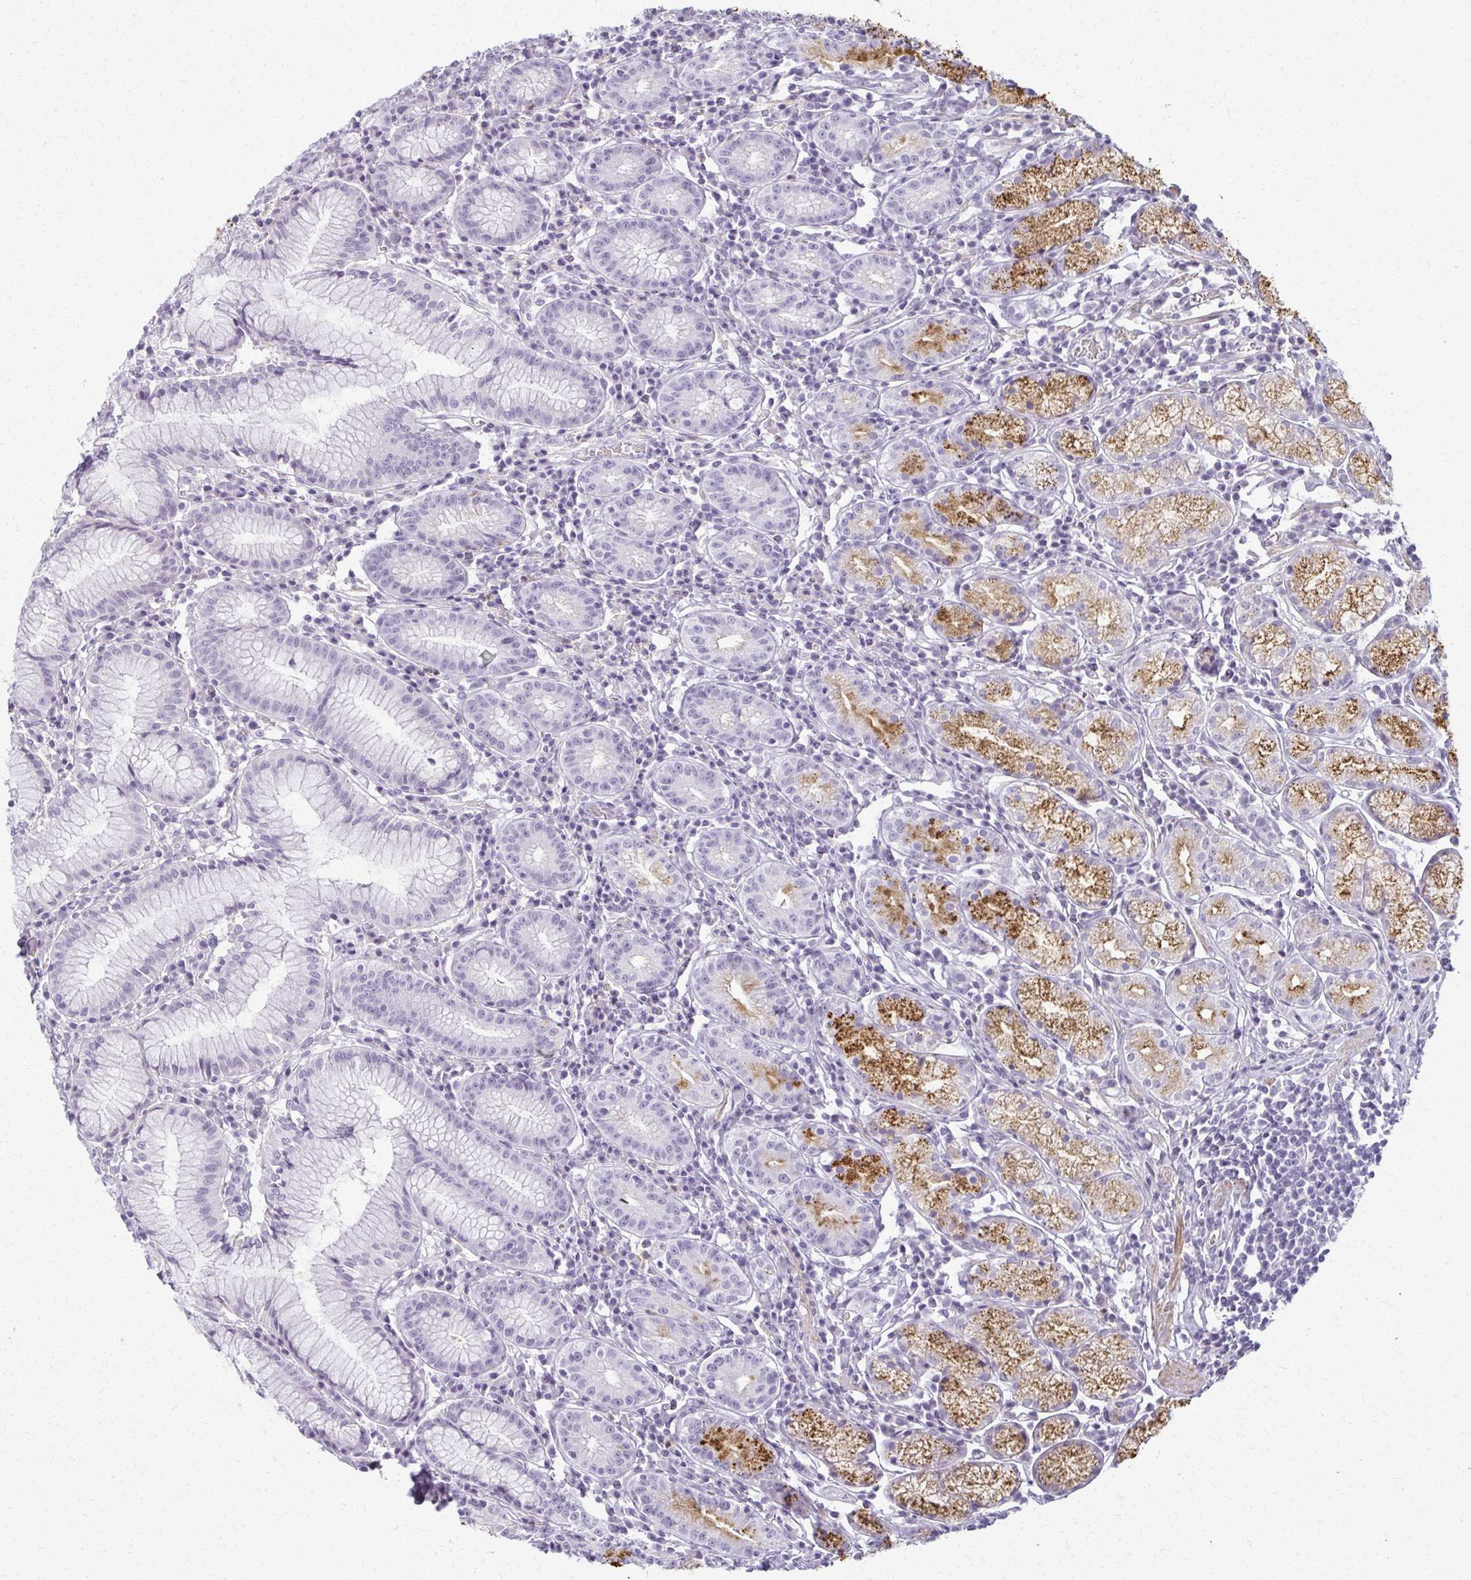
{"staining": {"intensity": "strong", "quantity": "<25%", "location": "cytoplasmic/membranous"}, "tissue": "stomach", "cell_type": "Glandular cells", "image_type": "normal", "snomed": [{"axis": "morphology", "description": "Normal tissue, NOS"}, {"axis": "topography", "description": "Stomach"}], "caption": "Stomach stained with DAB immunohistochemistry (IHC) exhibits medium levels of strong cytoplasmic/membranous expression in about <25% of glandular cells.", "gene": "CA3", "patient": {"sex": "male", "age": 55}}